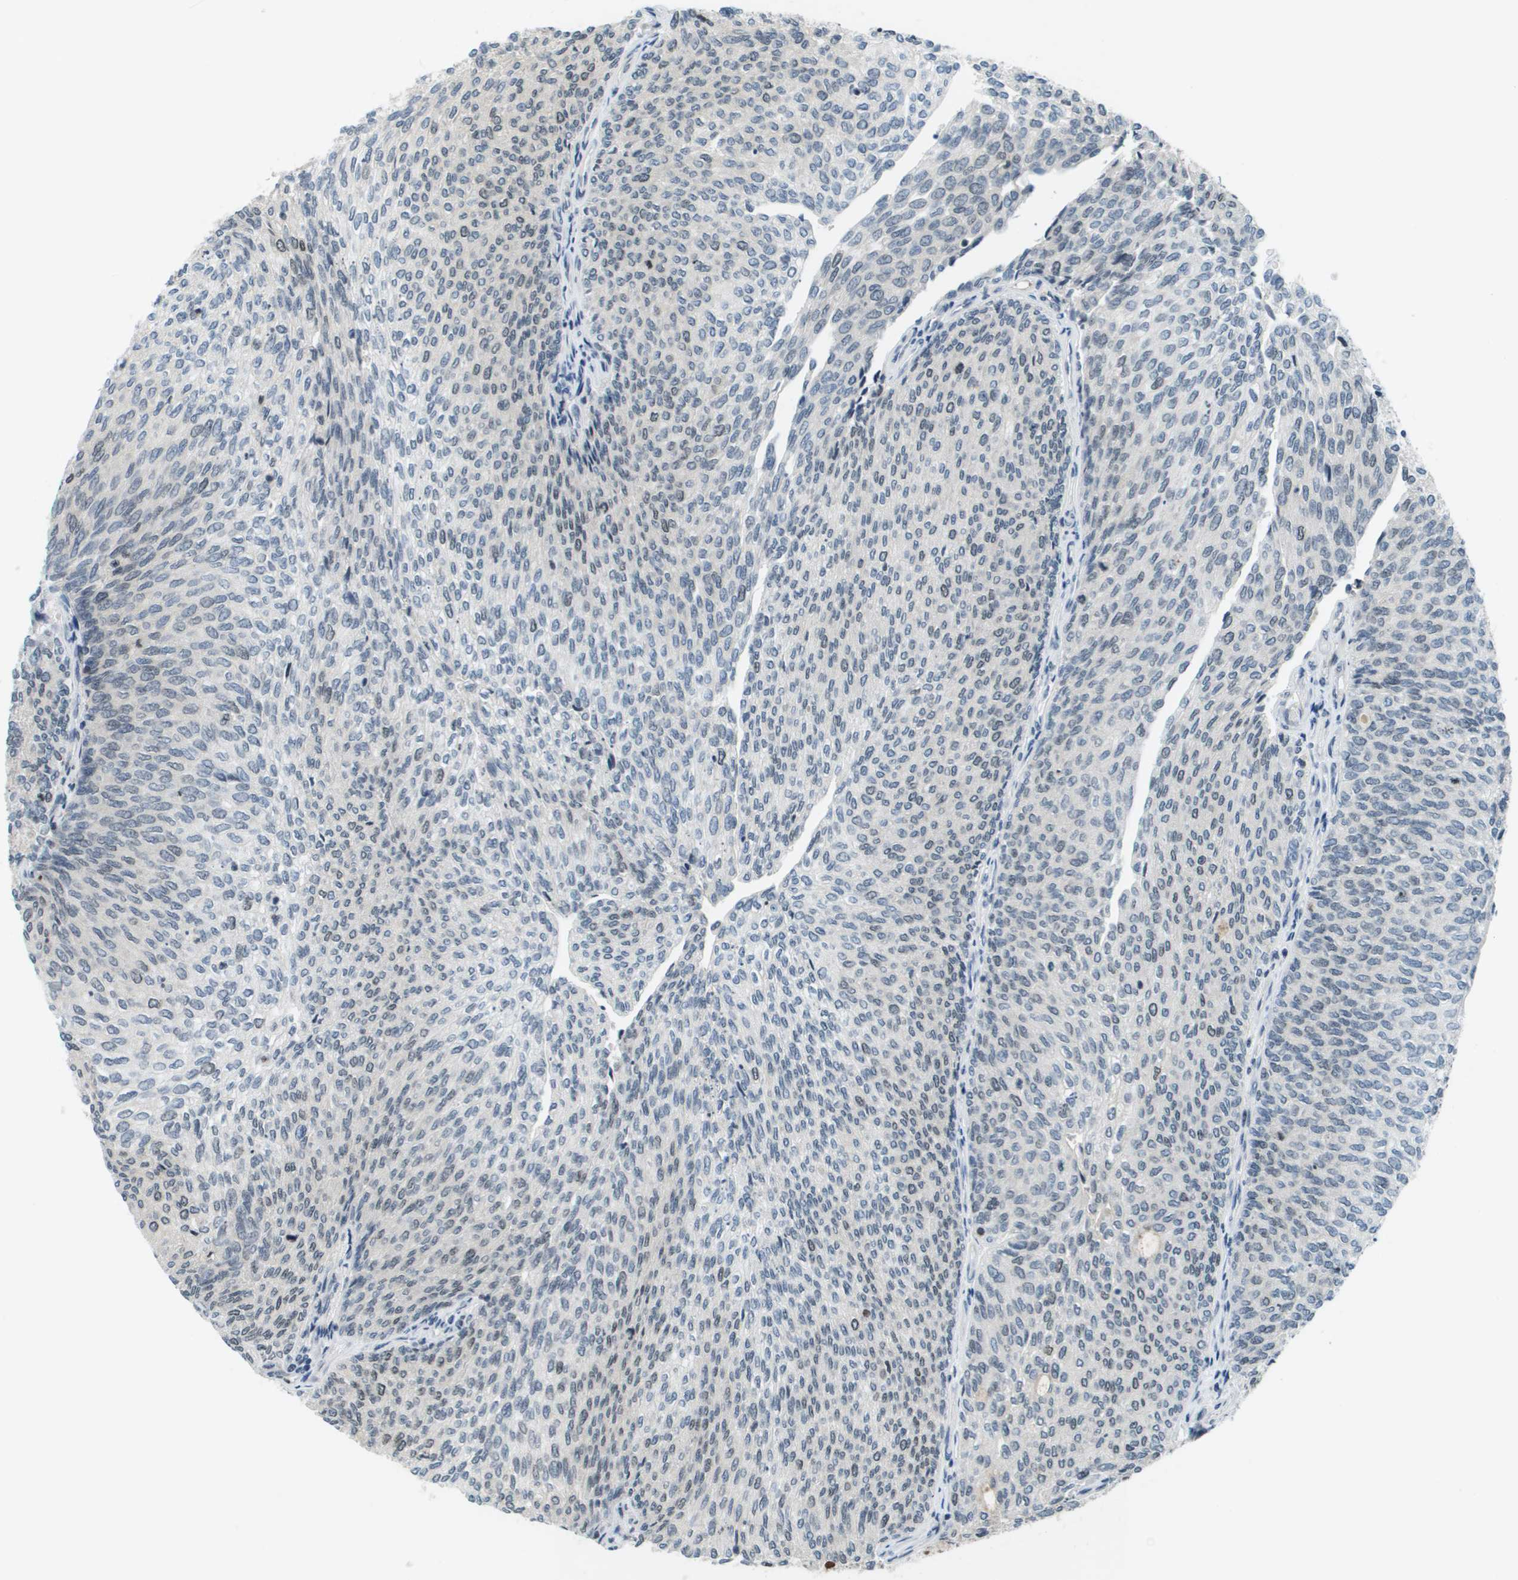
{"staining": {"intensity": "weak", "quantity": "<25%", "location": "nuclear"}, "tissue": "urothelial cancer", "cell_type": "Tumor cells", "image_type": "cancer", "snomed": [{"axis": "morphology", "description": "Urothelial carcinoma, Low grade"}, {"axis": "topography", "description": "Urinary bladder"}], "caption": "Urothelial cancer stained for a protein using IHC reveals no positivity tumor cells.", "gene": "CBX5", "patient": {"sex": "female", "age": 79}}